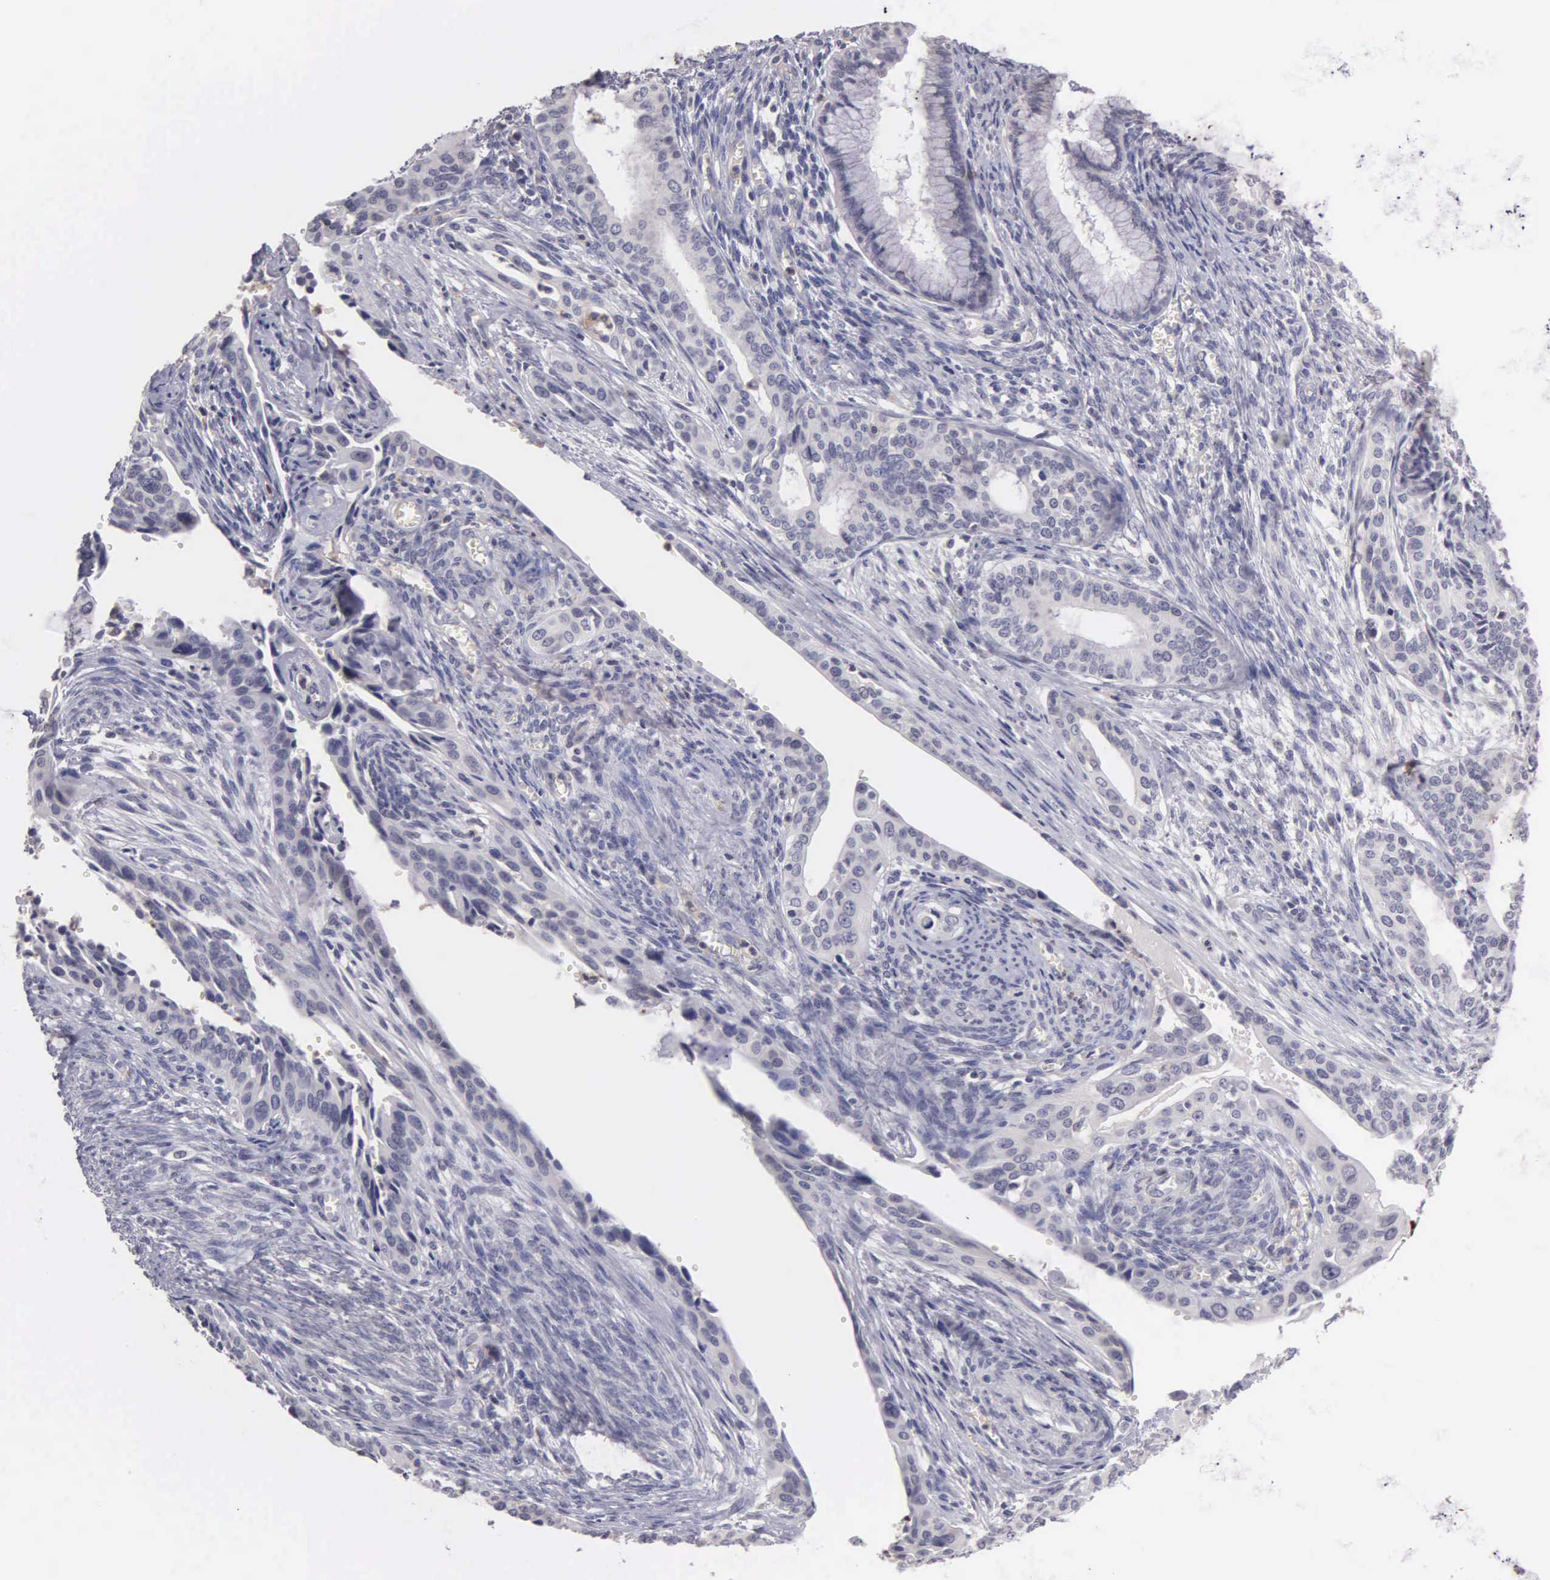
{"staining": {"intensity": "negative", "quantity": "none", "location": "none"}, "tissue": "cervical cancer", "cell_type": "Tumor cells", "image_type": "cancer", "snomed": [{"axis": "morphology", "description": "Squamous cell carcinoma, NOS"}, {"axis": "topography", "description": "Cervix"}], "caption": "Histopathology image shows no protein positivity in tumor cells of cervical cancer tissue.", "gene": "BRD1", "patient": {"sex": "female", "age": 34}}